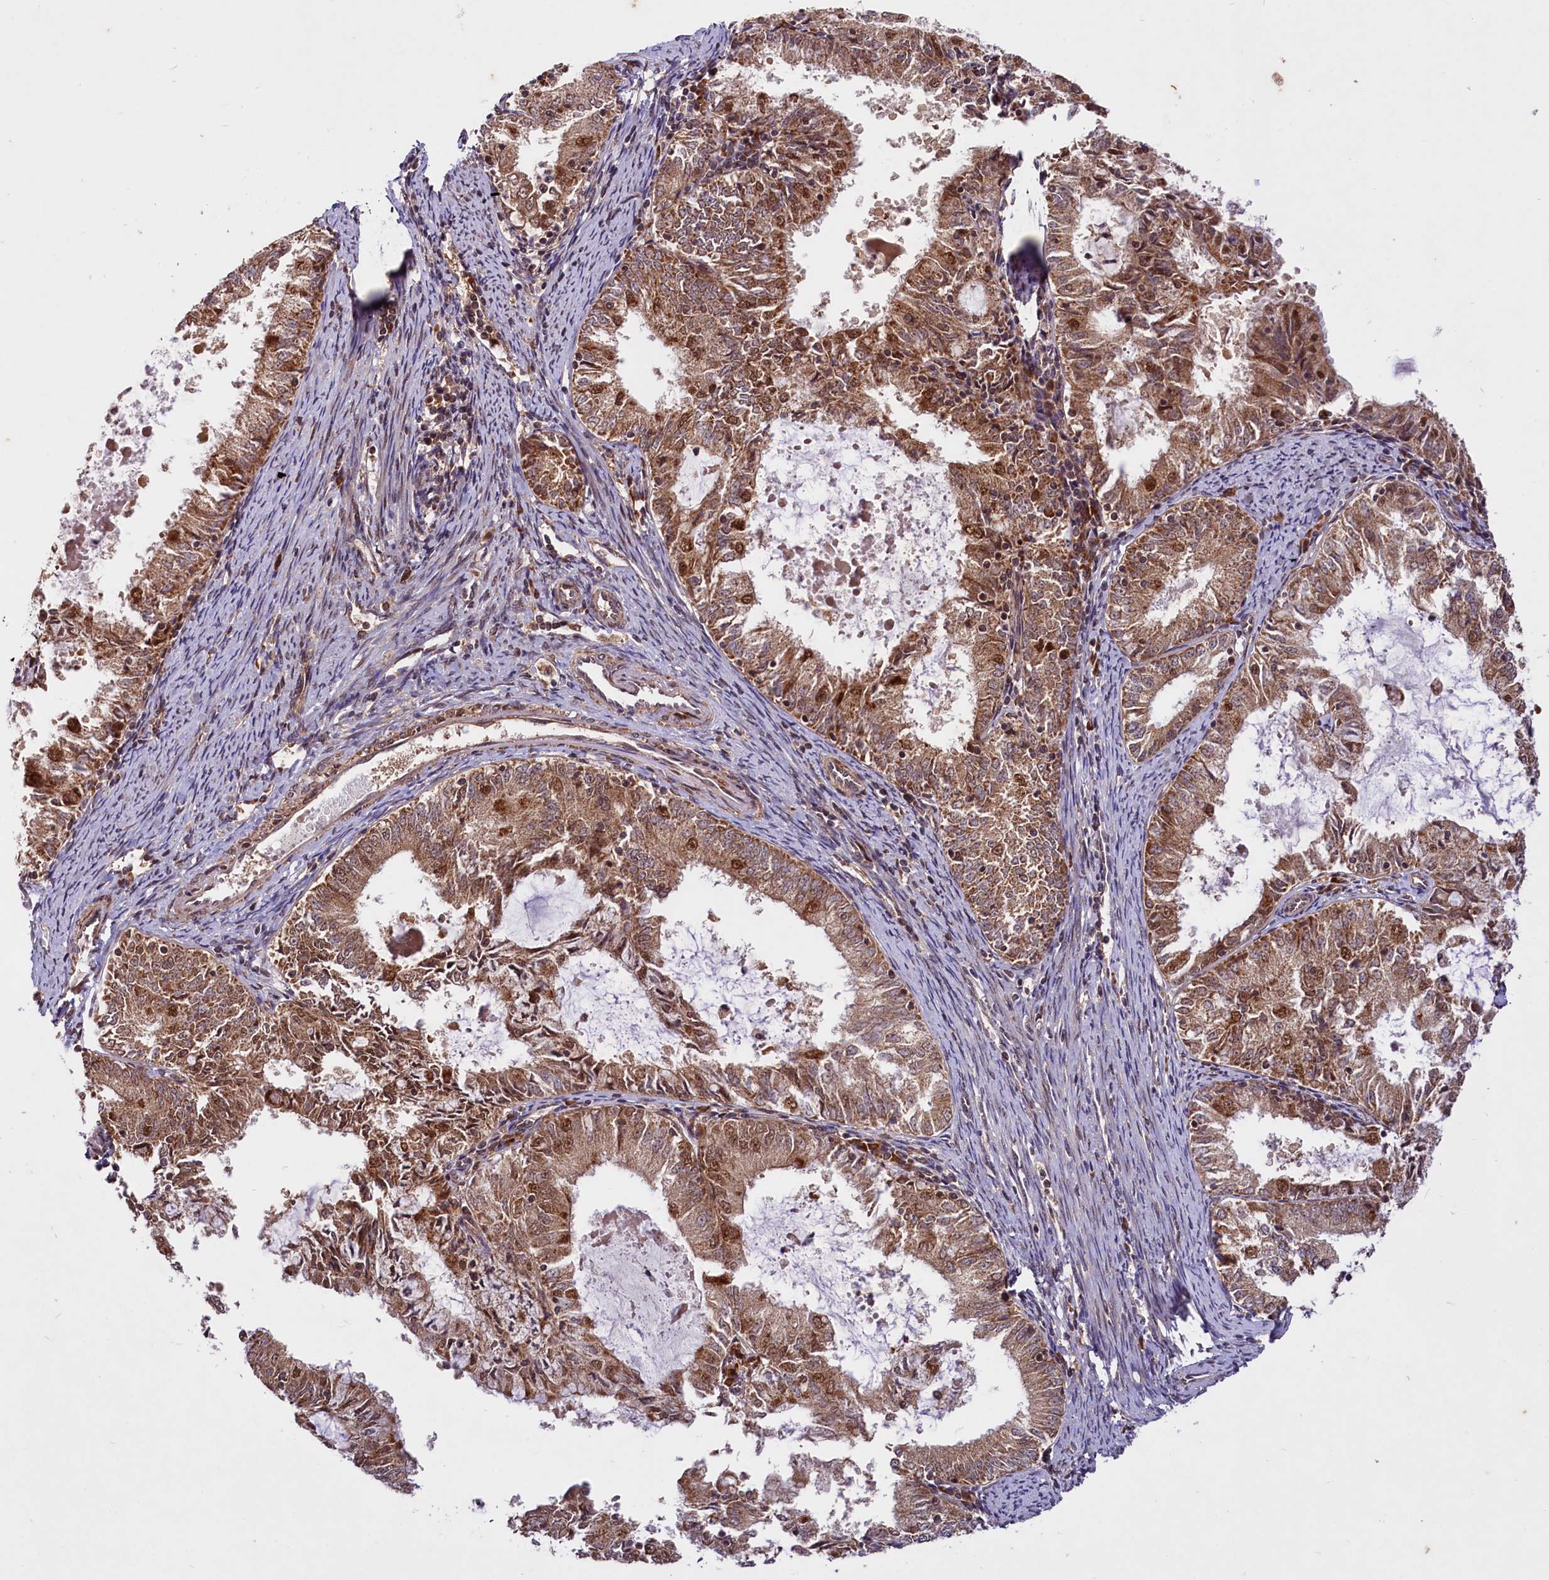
{"staining": {"intensity": "moderate", "quantity": ">75%", "location": "cytoplasmic/membranous,nuclear"}, "tissue": "endometrial cancer", "cell_type": "Tumor cells", "image_type": "cancer", "snomed": [{"axis": "morphology", "description": "Adenocarcinoma, NOS"}, {"axis": "topography", "description": "Endometrium"}], "caption": "IHC (DAB) staining of adenocarcinoma (endometrial) demonstrates moderate cytoplasmic/membranous and nuclear protein staining in about >75% of tumor cells.", "gene": "UBE3A", "patient": {"sex": "female", "age": 57}}